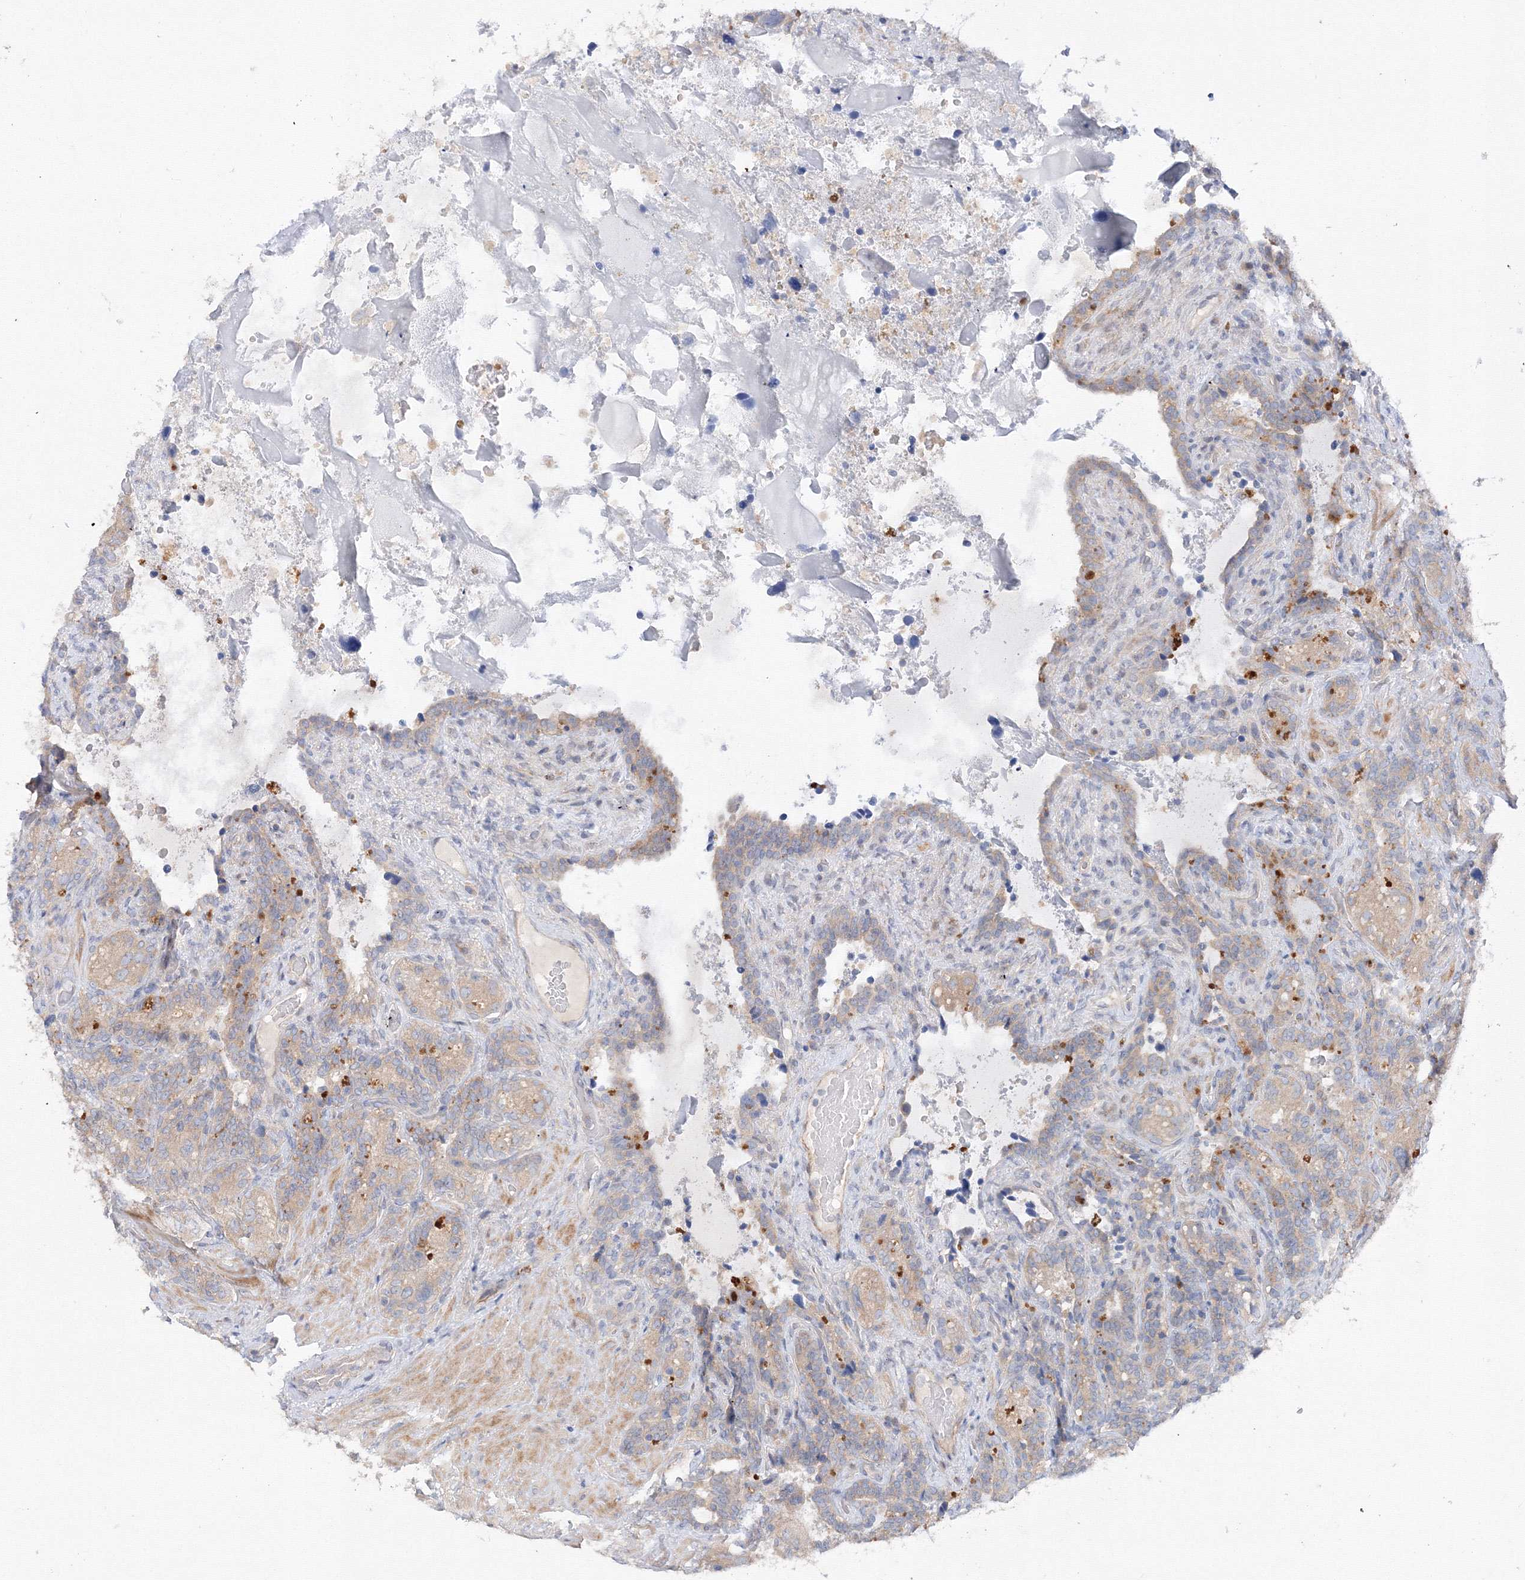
{"staining": {"intensity": "weak", "quantity": "25%-75%", "location": "cytoplasmic/membranous"}, "tissue": "seminal vesicle", "cell_type": "Glandular cells", "image_type": "normal", "snomed": [{"axis": "morphology", "description": "Normal tissue, NOS"}, {"axis": "topography", "description": "Seminal veicle"}, {"axis": "topography", "description": "Peripheral nerve tissue"}], "caption": "A brown stain shows weak cytoplasmic/membranous positivity of a protein in glandular cells of unremarkable seminal vesicle. (DAB IHC, brown staining for protein, blue staining for nuclei).", "gene": "DIS3L2", "patient": {"sex": "male", "age": 67}}